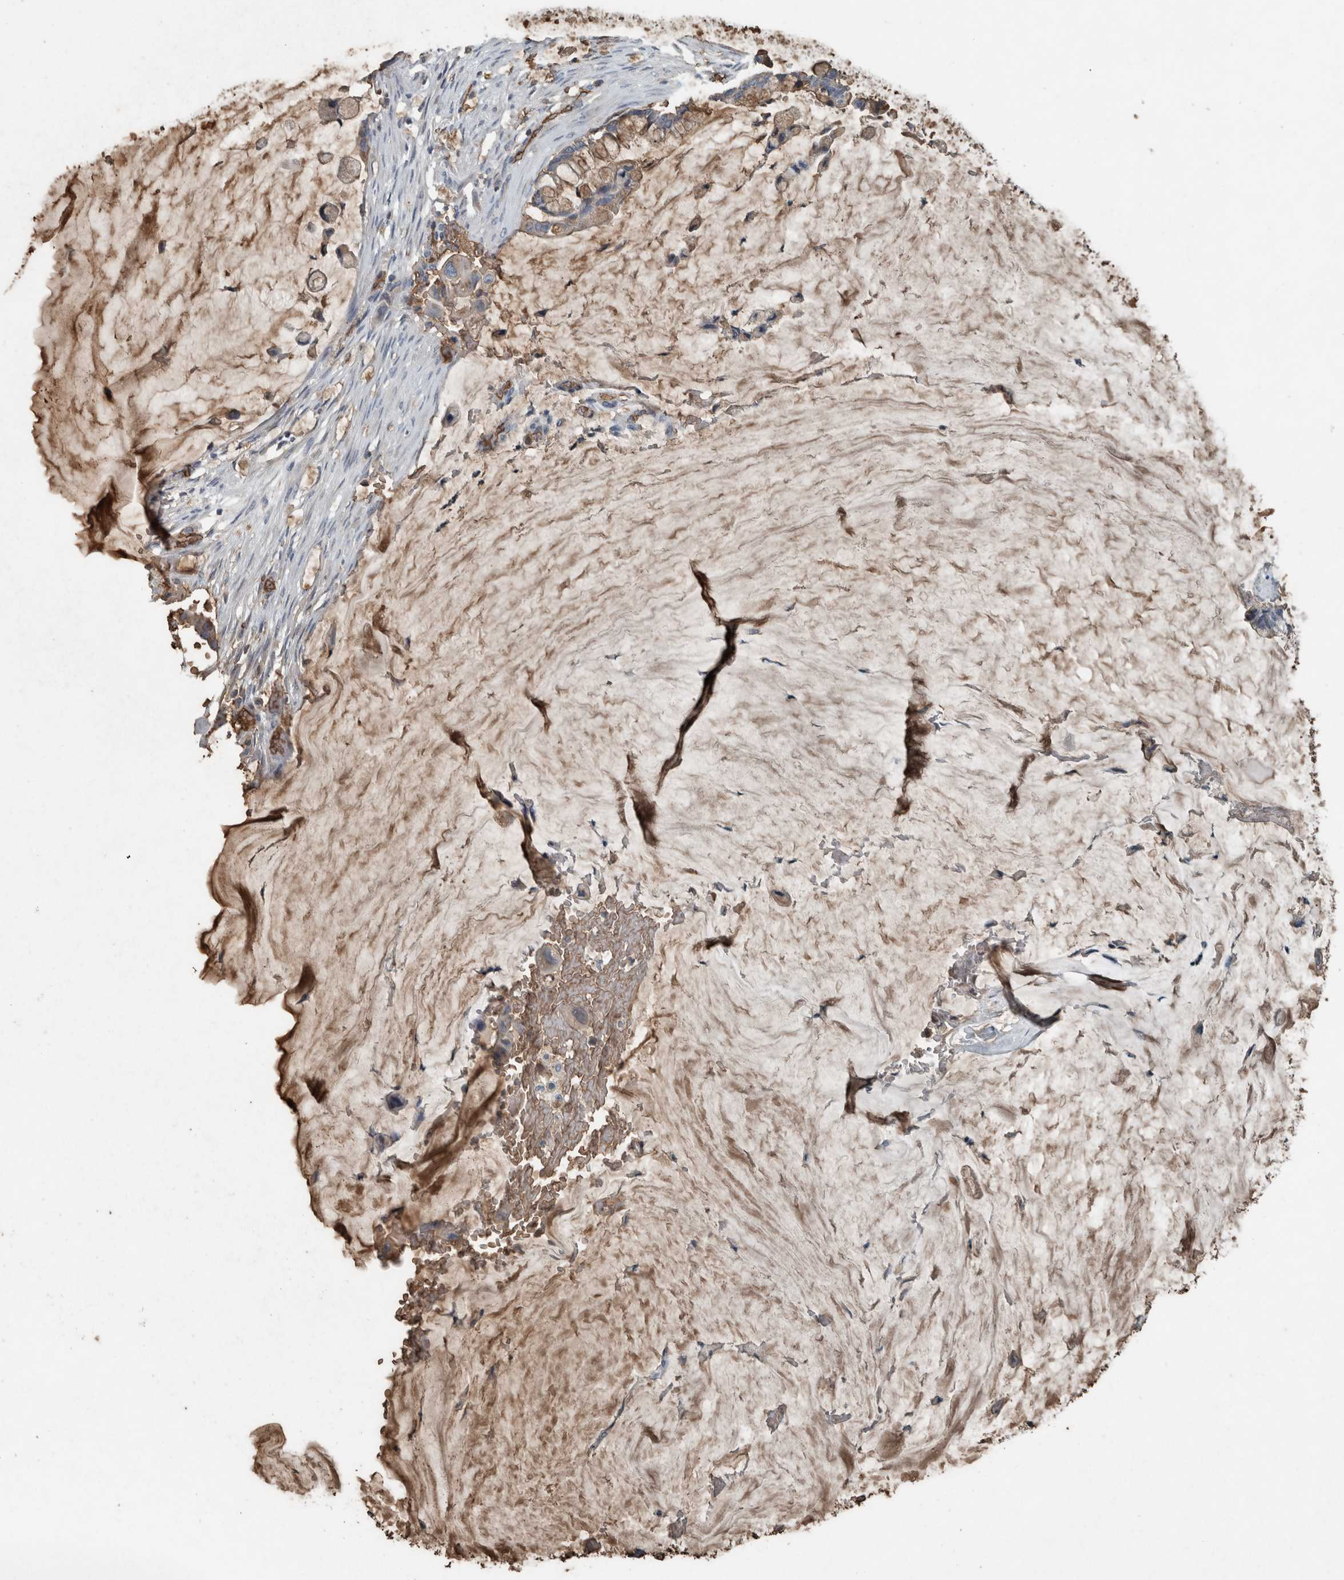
{"staining": {"intensity": "weak", "quantity": "25%-75%", "location": "cytoplasmic/membranous"}, "tissue": "pancreatic cancer", "cell_type": "Tumor cells", "image_type": "cancer", "snomed": [{"axis": "morphology", "description": "Adenocarcinoma, NOS"}, {"axis": "topography", "description": "Pancreas"}], "caption": "Immunohistochemical staining of human pancreatic cancer reveals low levels of weak cytoplasmic/membranous positivity in approximately 25%-75% of tumor cells.", "gene": "LBP", "patient": {"sex": "male", "age": 41}}